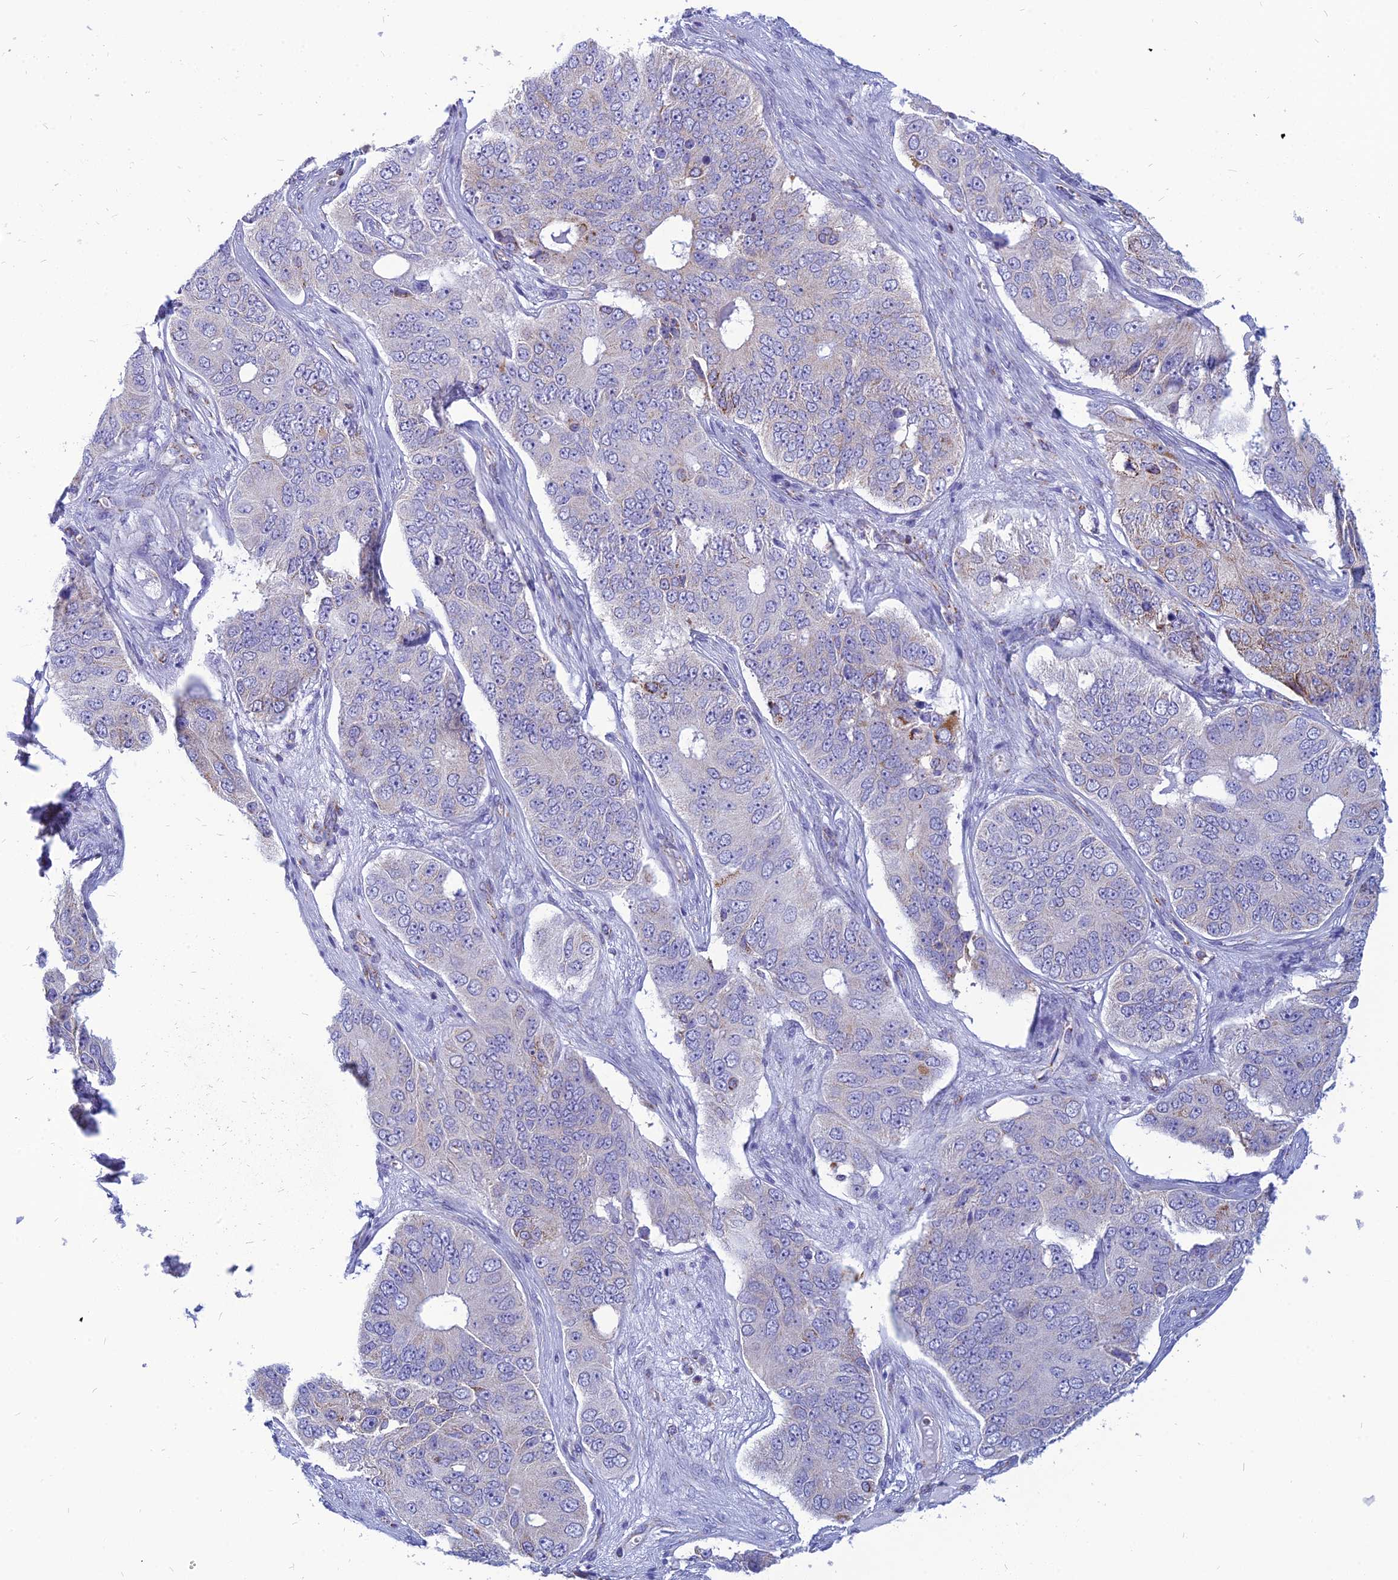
{"staining": {"intensity": "weak", "quantity": "<25%", "location": "cytoplasmic/membranous"}, "tissue": "ovarian cancer", "cell_type": "Tumor cells", "image_type": "cancer", "snomed": [{"axis": "morphology", "description": "Carcinoma, endometroid"}, {"axis": "topography", "description": "Ovary"}], "caption": "Histopathology image shows no protein positivity in tumor cells of ovarian endometroid carcinoma tissue.", "gene": "PACC1", "patient": {"sex": "female", "age": 51}}